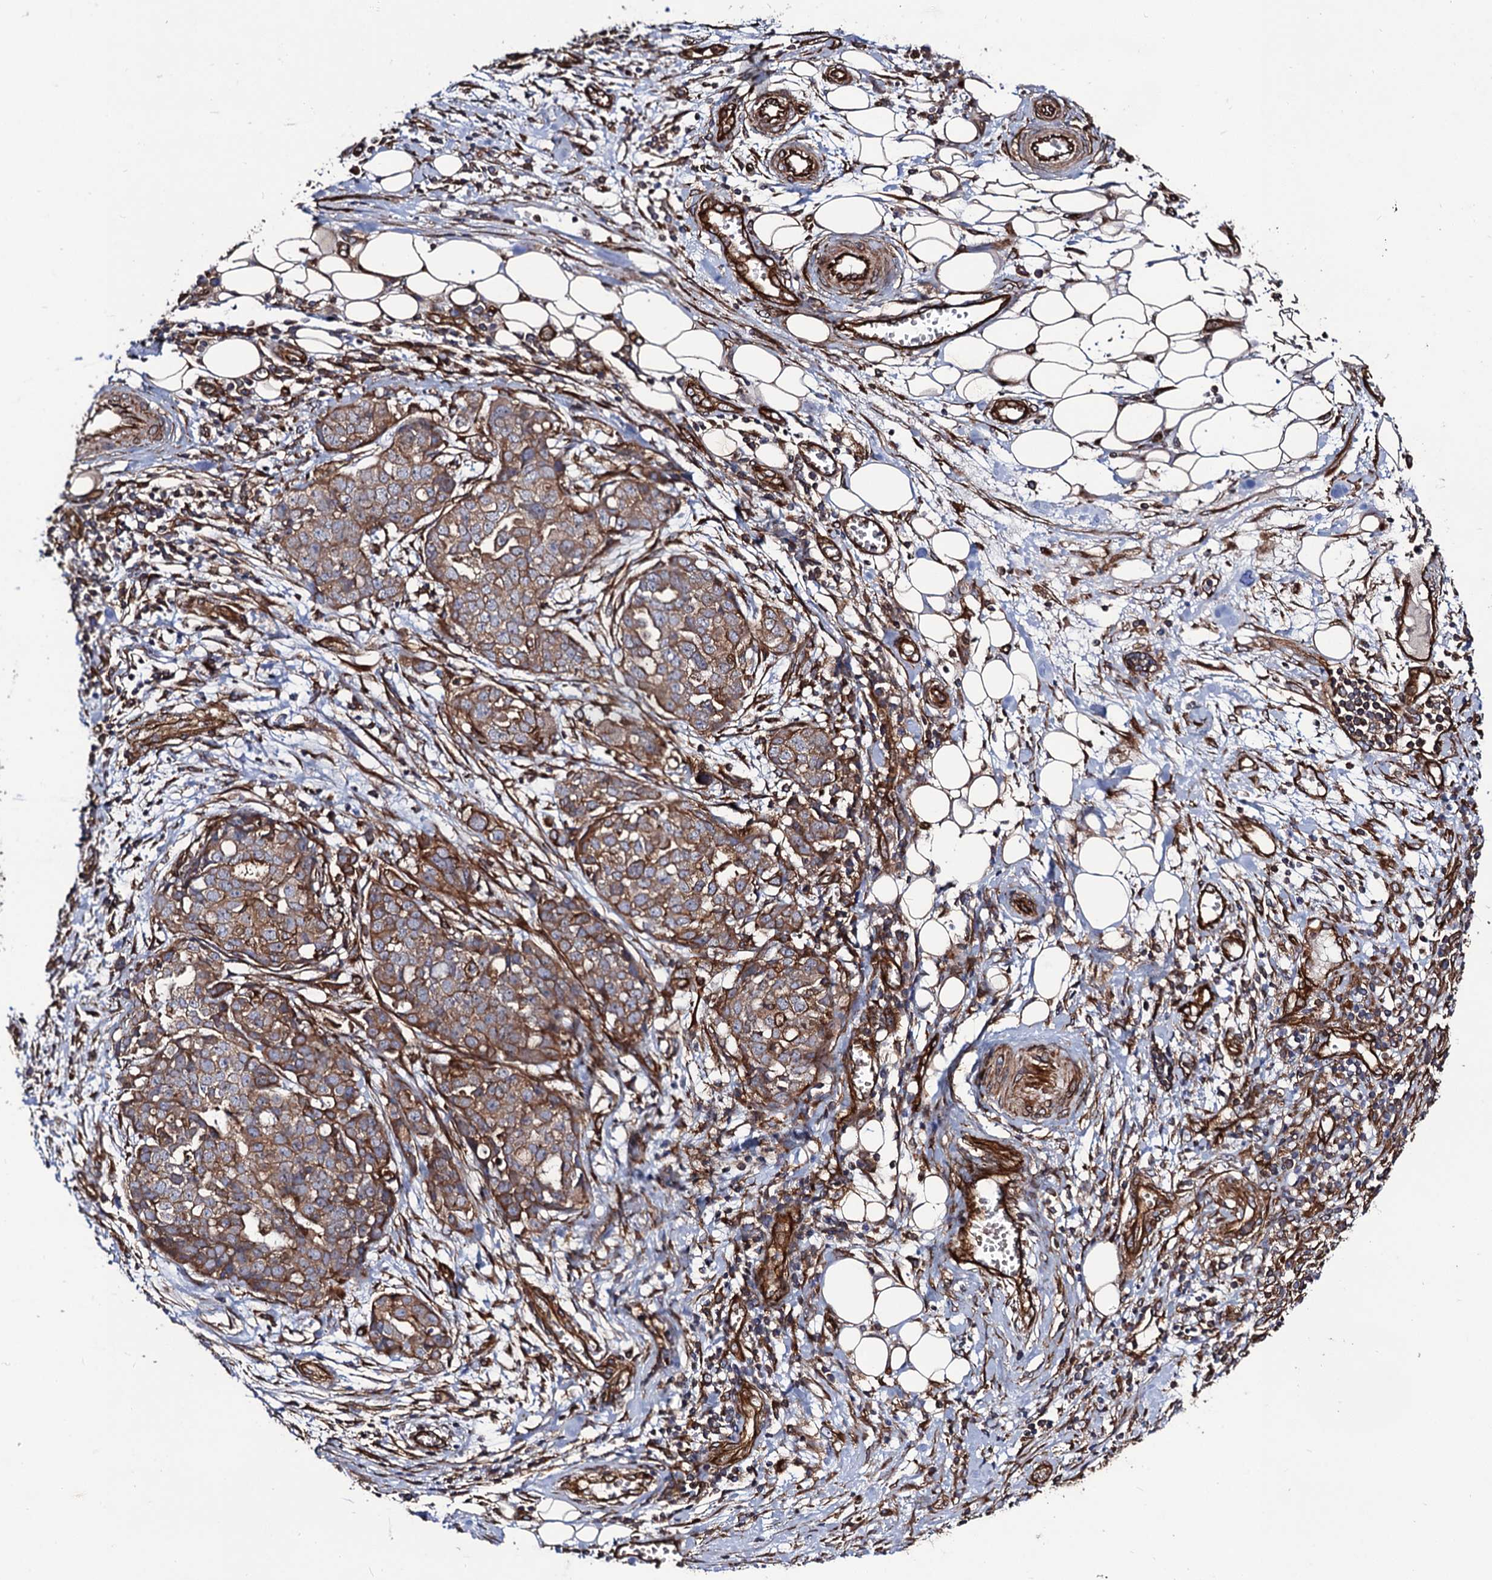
{"staining": {"intensity": "strong", "quantity": ">75%", "location": "cytoplasmic/membranous"}, "tissue": "ovarian cancer", "cell_type": "Tumor cells", "image_type": "cancer", "snomed": [{"axis": "morphology", "description": "Cystadenocarcinoma, serous, NOS"}, {"axis": "topography", "description": "Soft tissue"}, {"axis": "topography", "description": "Ovary"}], "caption": "A micrograph of human ovarian serous cystadenocarcinoma stained for a protein demonstrates strong cytoplasmic/membranous brown staining in tumor cells. (DAB IHC, brown staining for protein, blue staining for nuclei).", "gene": "CIP2A", "patient": {"sex": "female", "age": 57}}